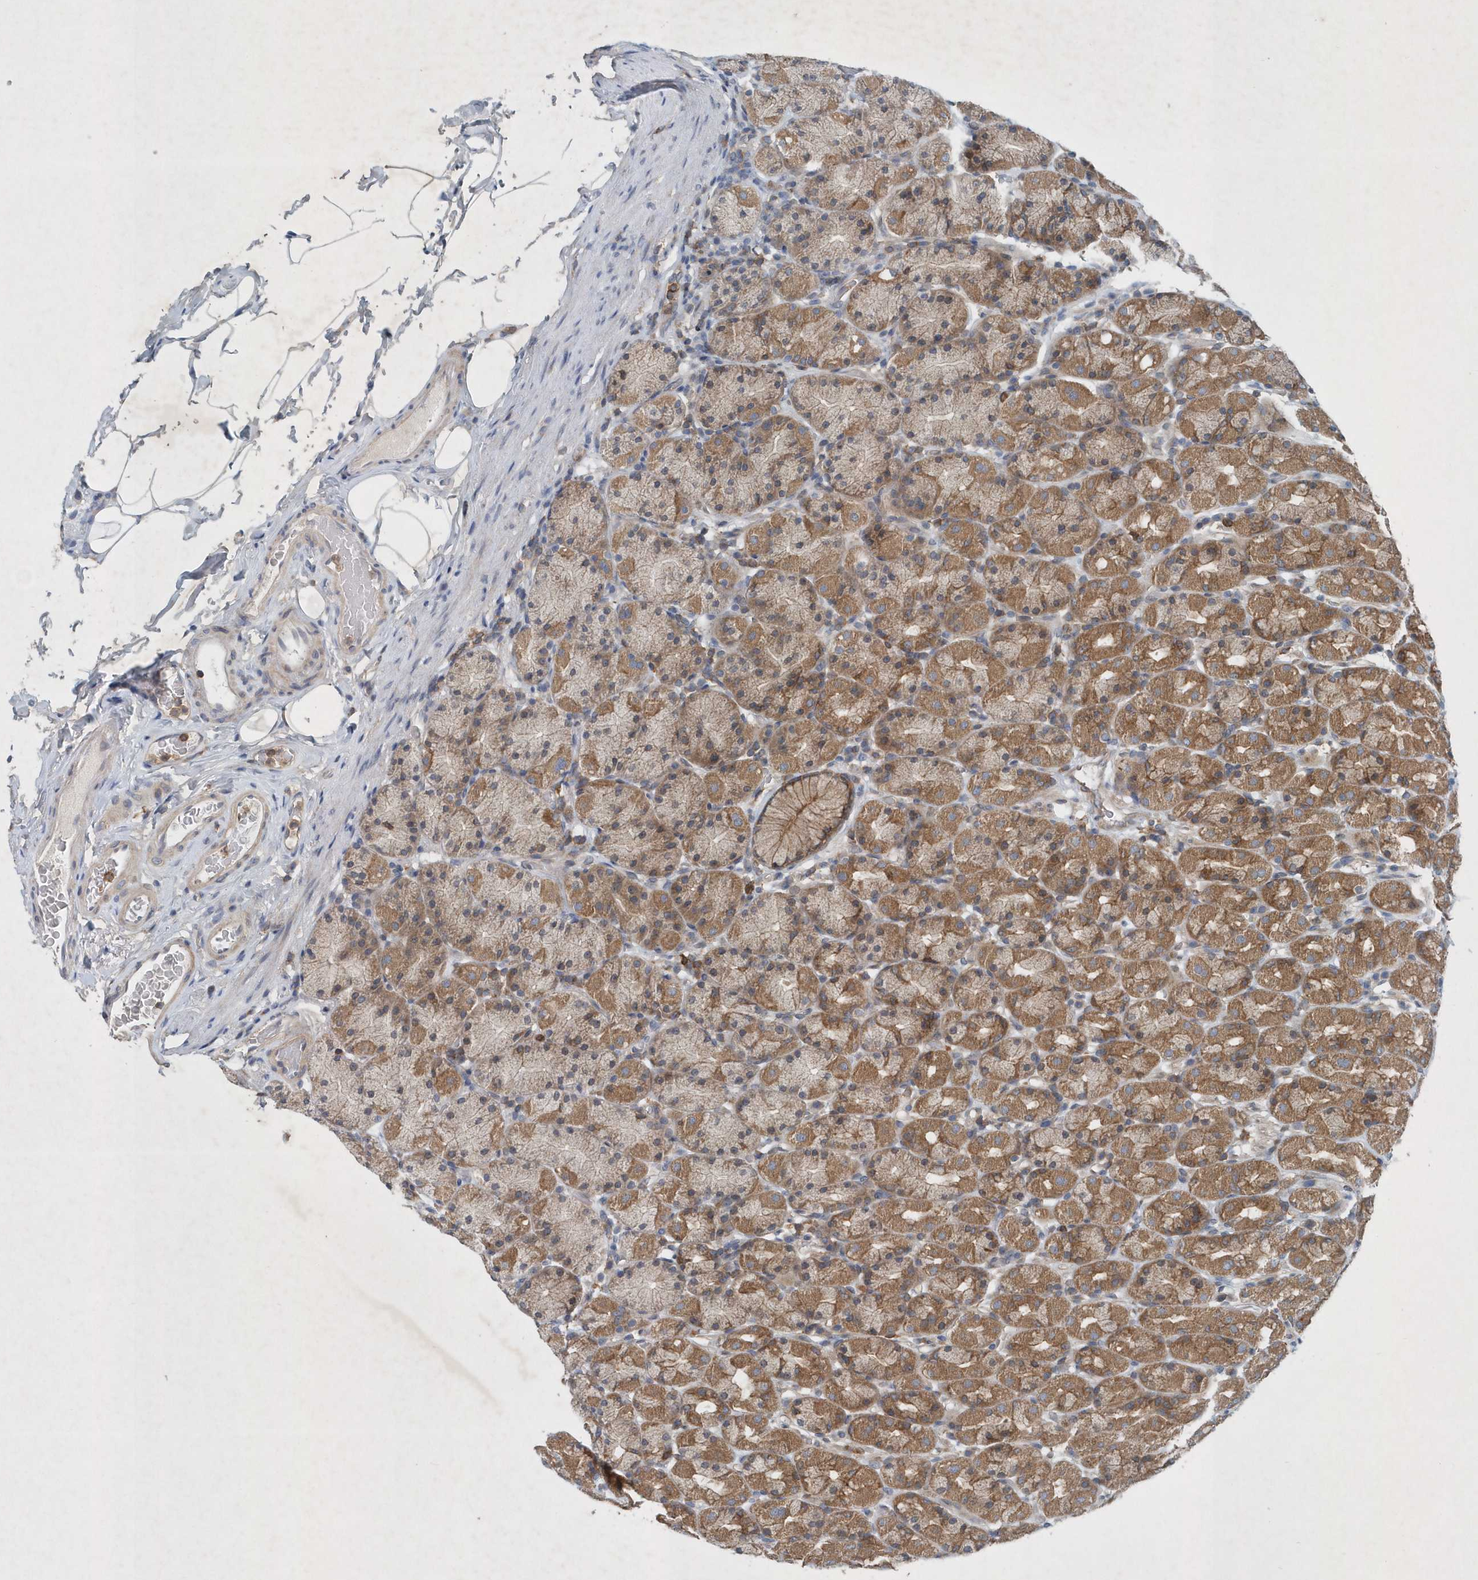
{"staining": {"intensity": "moderate", "quantity": ">75%", "location": "cytoplasmic/membranous"}, "tissue": "stomach", "cell_type": "Glandular cells", "image_type": "normal", "snomed": [{"axis": "morphology", "description": "Normal tissue, NOS"}, {"axis": "topography", "description": "Stomach, upper"}], "caption": "Protein expression analysis of normal human stomach reveals moderate cytoplasmic/membranous expression in approximately >75% of glandular cells.", "gene": "P2RY10", "patient": {"sex": "male", "age": 68}}